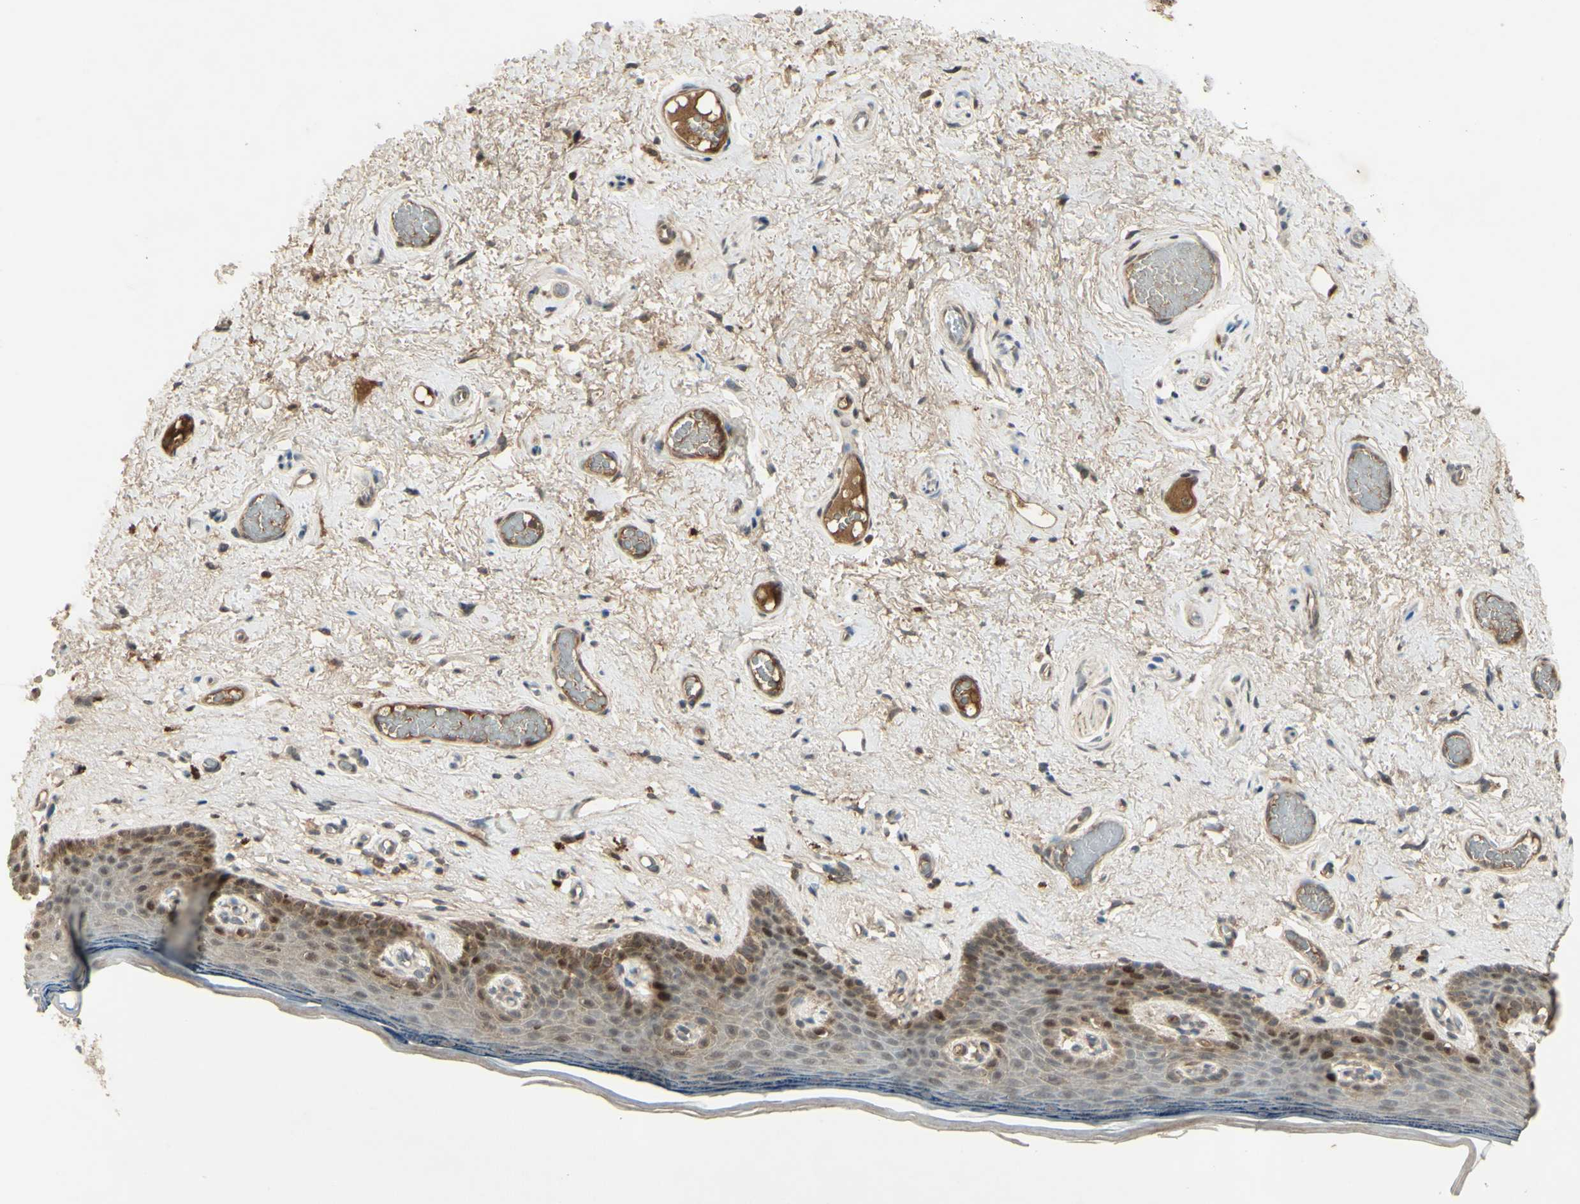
{"staining": {"intensity": "strong", "quantity": "<25%", "location": "nuclear"}, "tissue": "skin", "cell_type": "Epidermal cells", "image_type": "normal", "snomed": [{"axis": "morphology", "description": "Normal tissue, NOS"}, {"axis": "topography", "description": "Vulva"}], "caption": "An image of human skin stained for a protein reveals strong nuclear brown staining in epidermal cells. Nuclei are stained in blue.", "gene": "RAD18", "patient": {"sex": "female", "age": 54}}